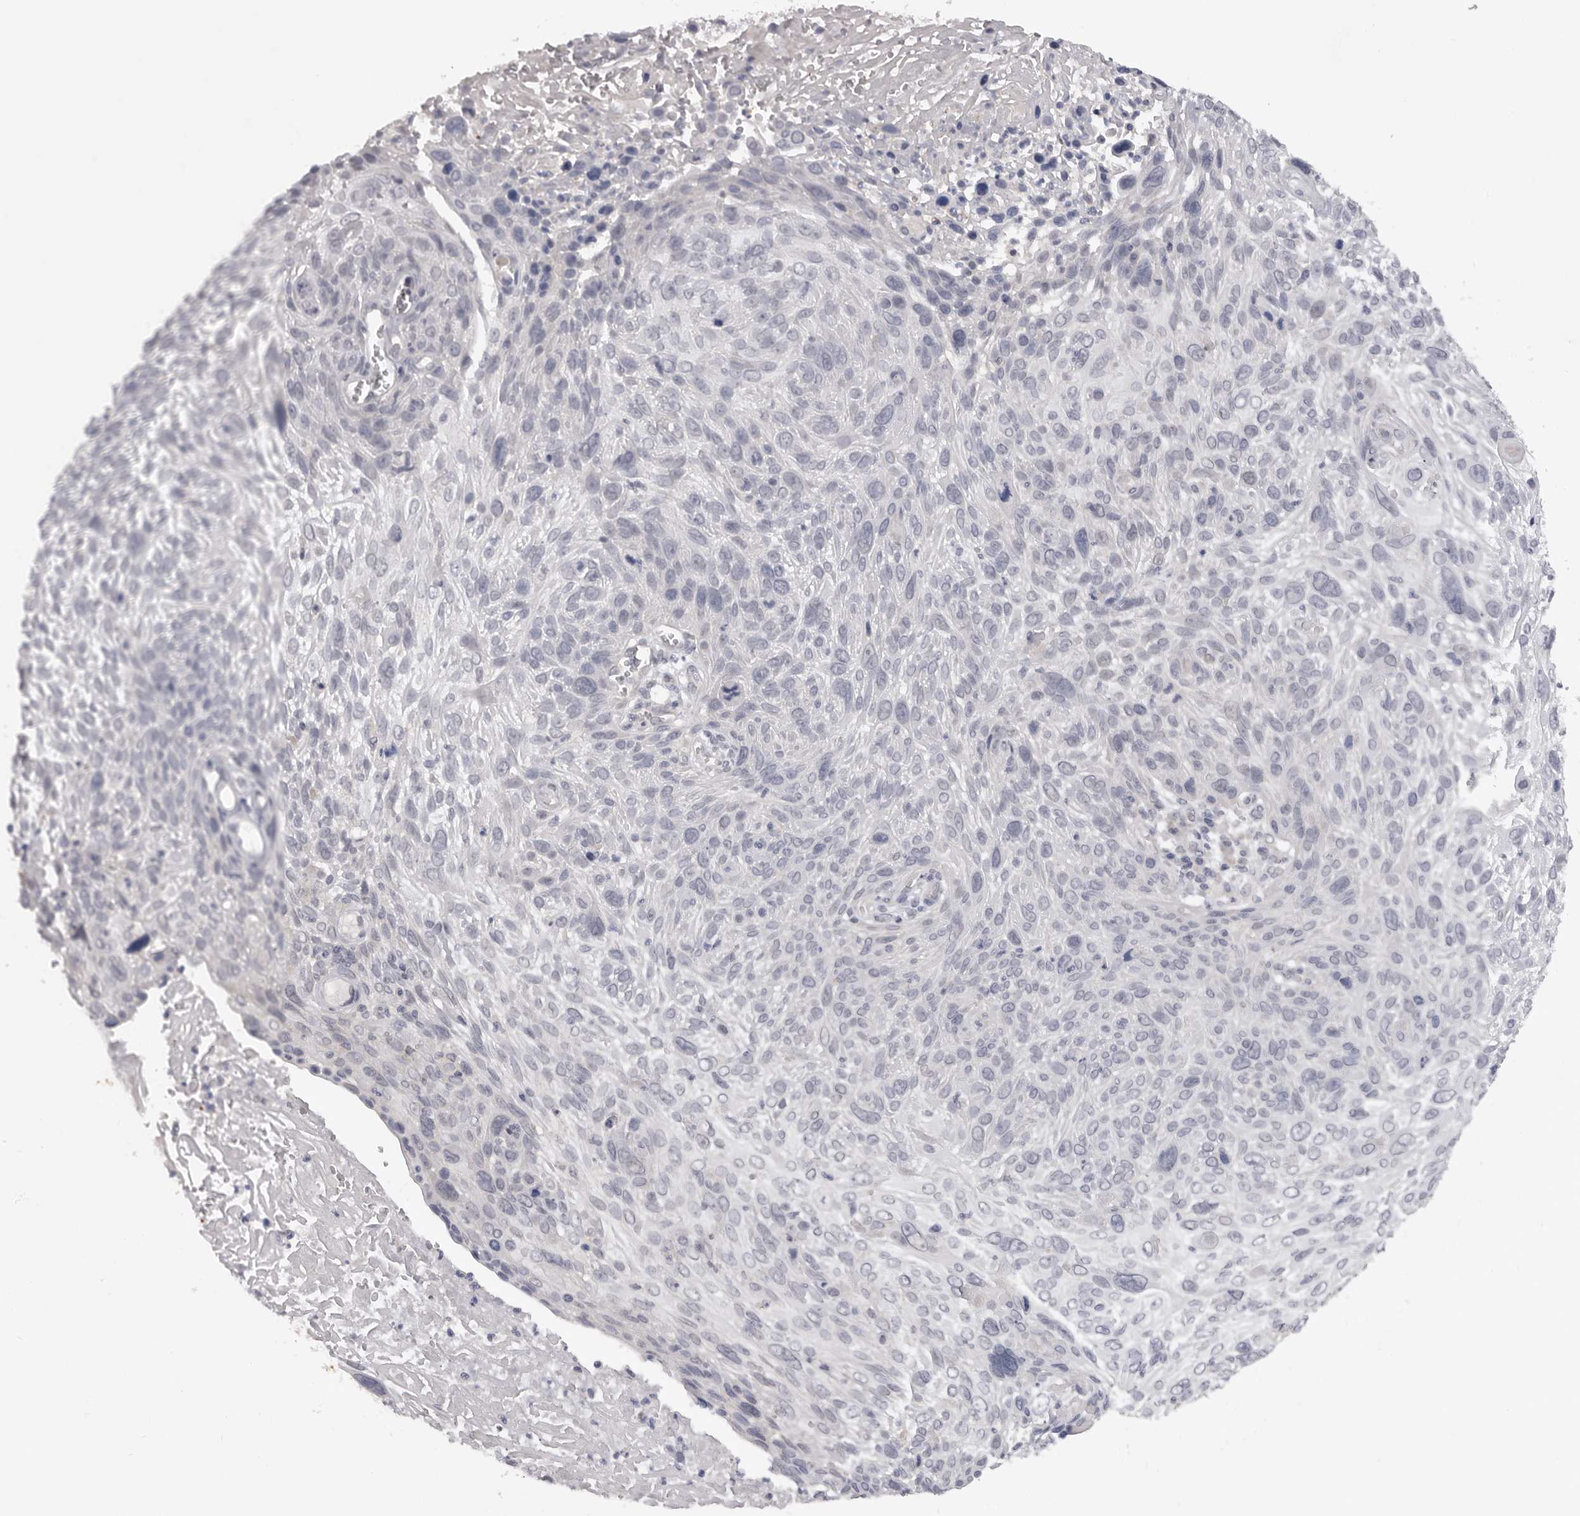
{"staining": {"intensity": "negative", "quantity": "none", "location": "none"}, "tissue": "cervical cancer", "cell_type": "Tumor cells", "image_type": "cancer", "snomed": [{"axis": "morphology", "description": "Squamous cell carcinoma, NOS"}, {"axis": "topography", "description": "Cervix"}], "caption": "DAB immunohistochemical staining of cervical cancer (squamous cell carcinoma) reveals no significant positivity in tumor cells. (Immunohistochemistry (ihc), brightfield microscopy, high magnification).", "gene": "TNR", "patient": {"sex": "female", "age": 51}}